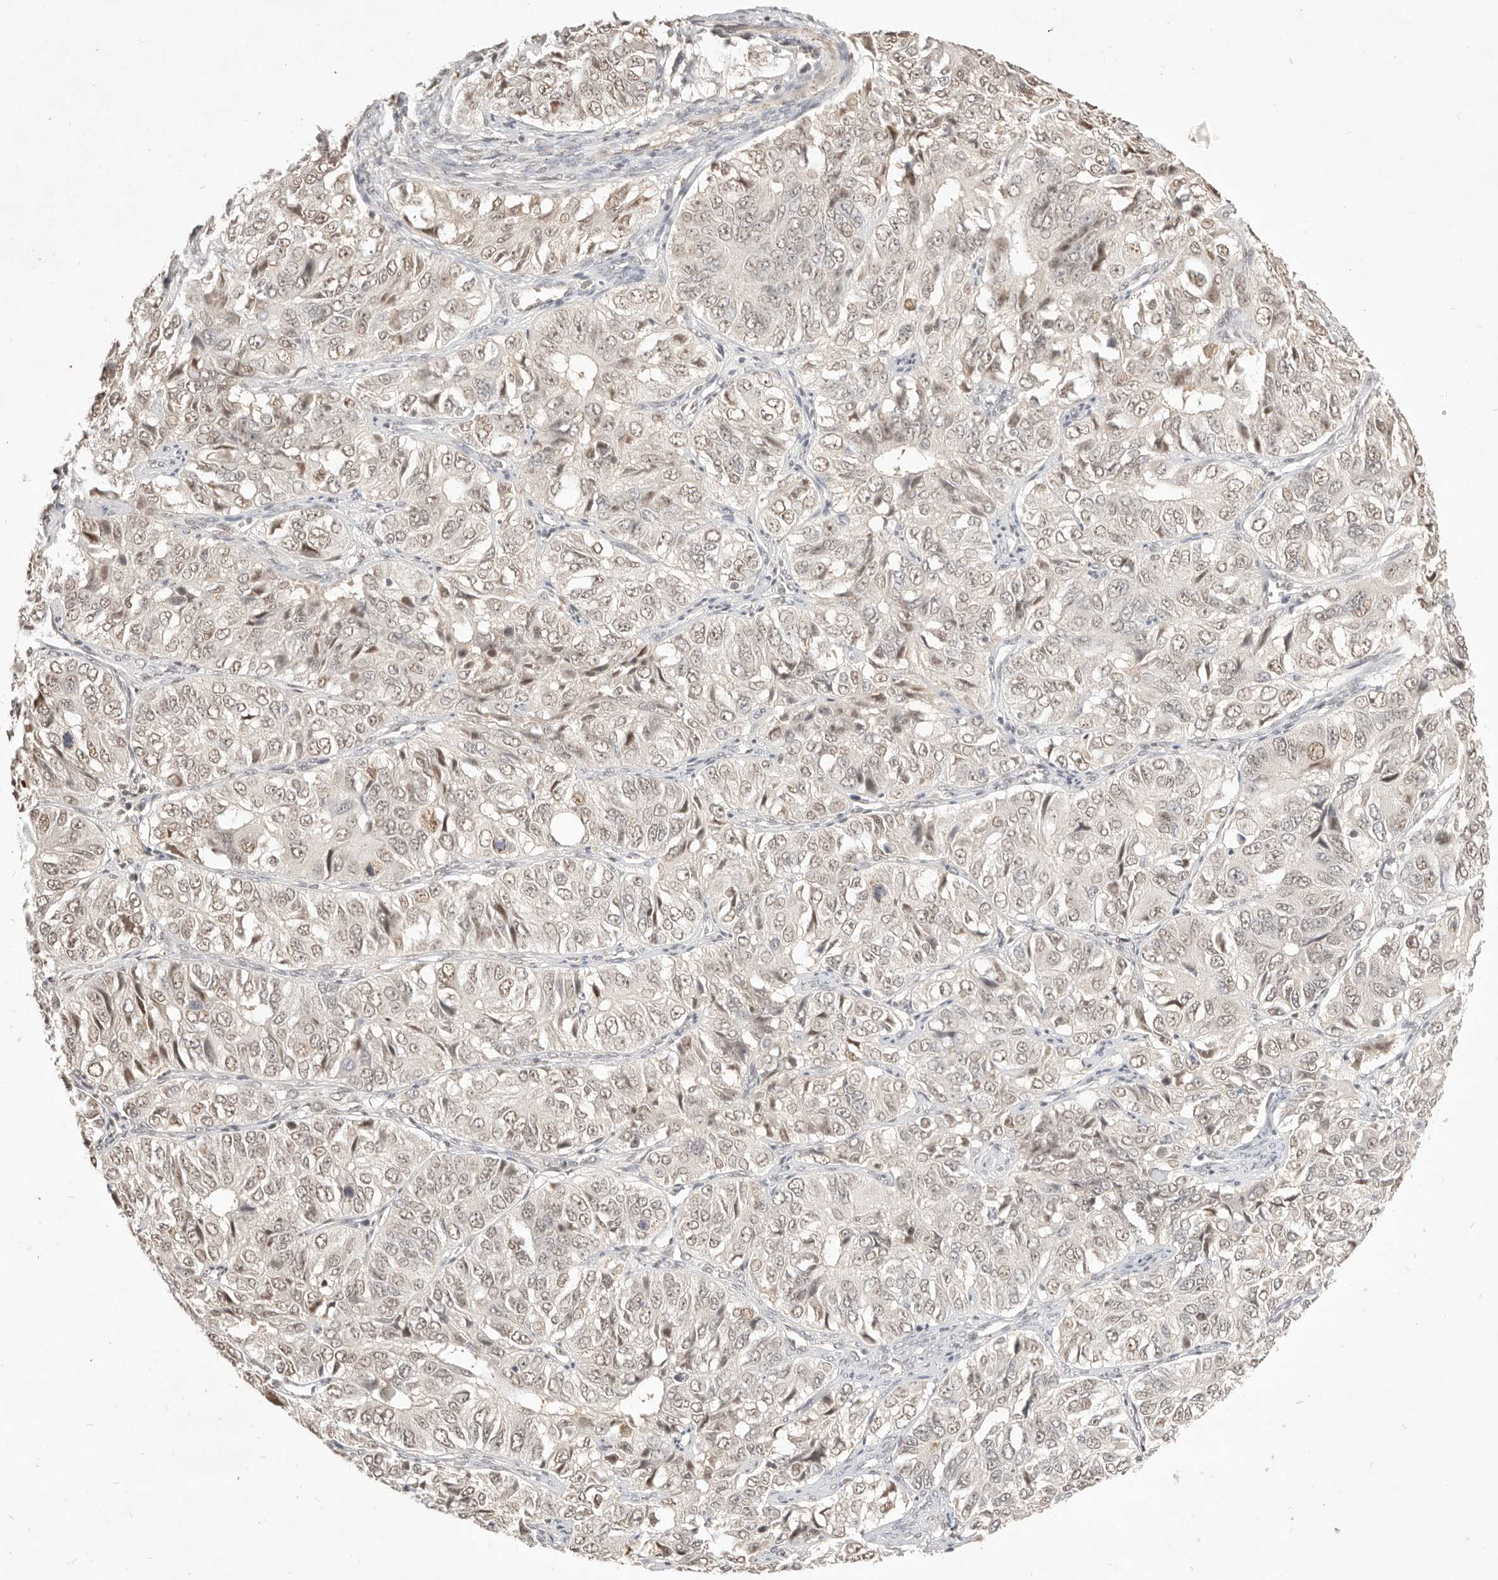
{"staining": {"intensity": "moderate", "quantity": ">75%", "location": "nuclear"}, "tissue": "ovarian cancer", "cell_type": "Tumor cells", "image_type": "cancer", "snomed": [{"axis": "morphology", "description": "Carcinoma, endometroid"}, {"axis": "topography", "description": "Ovary"}], "caption": "Moderate nuclear staining is identified in approximately >75% of tumor cells in ovarian cancer. Nuclei are stained in blue.", "gene": "MEP1A", "patient": {"sex": "female", "age": 51}}